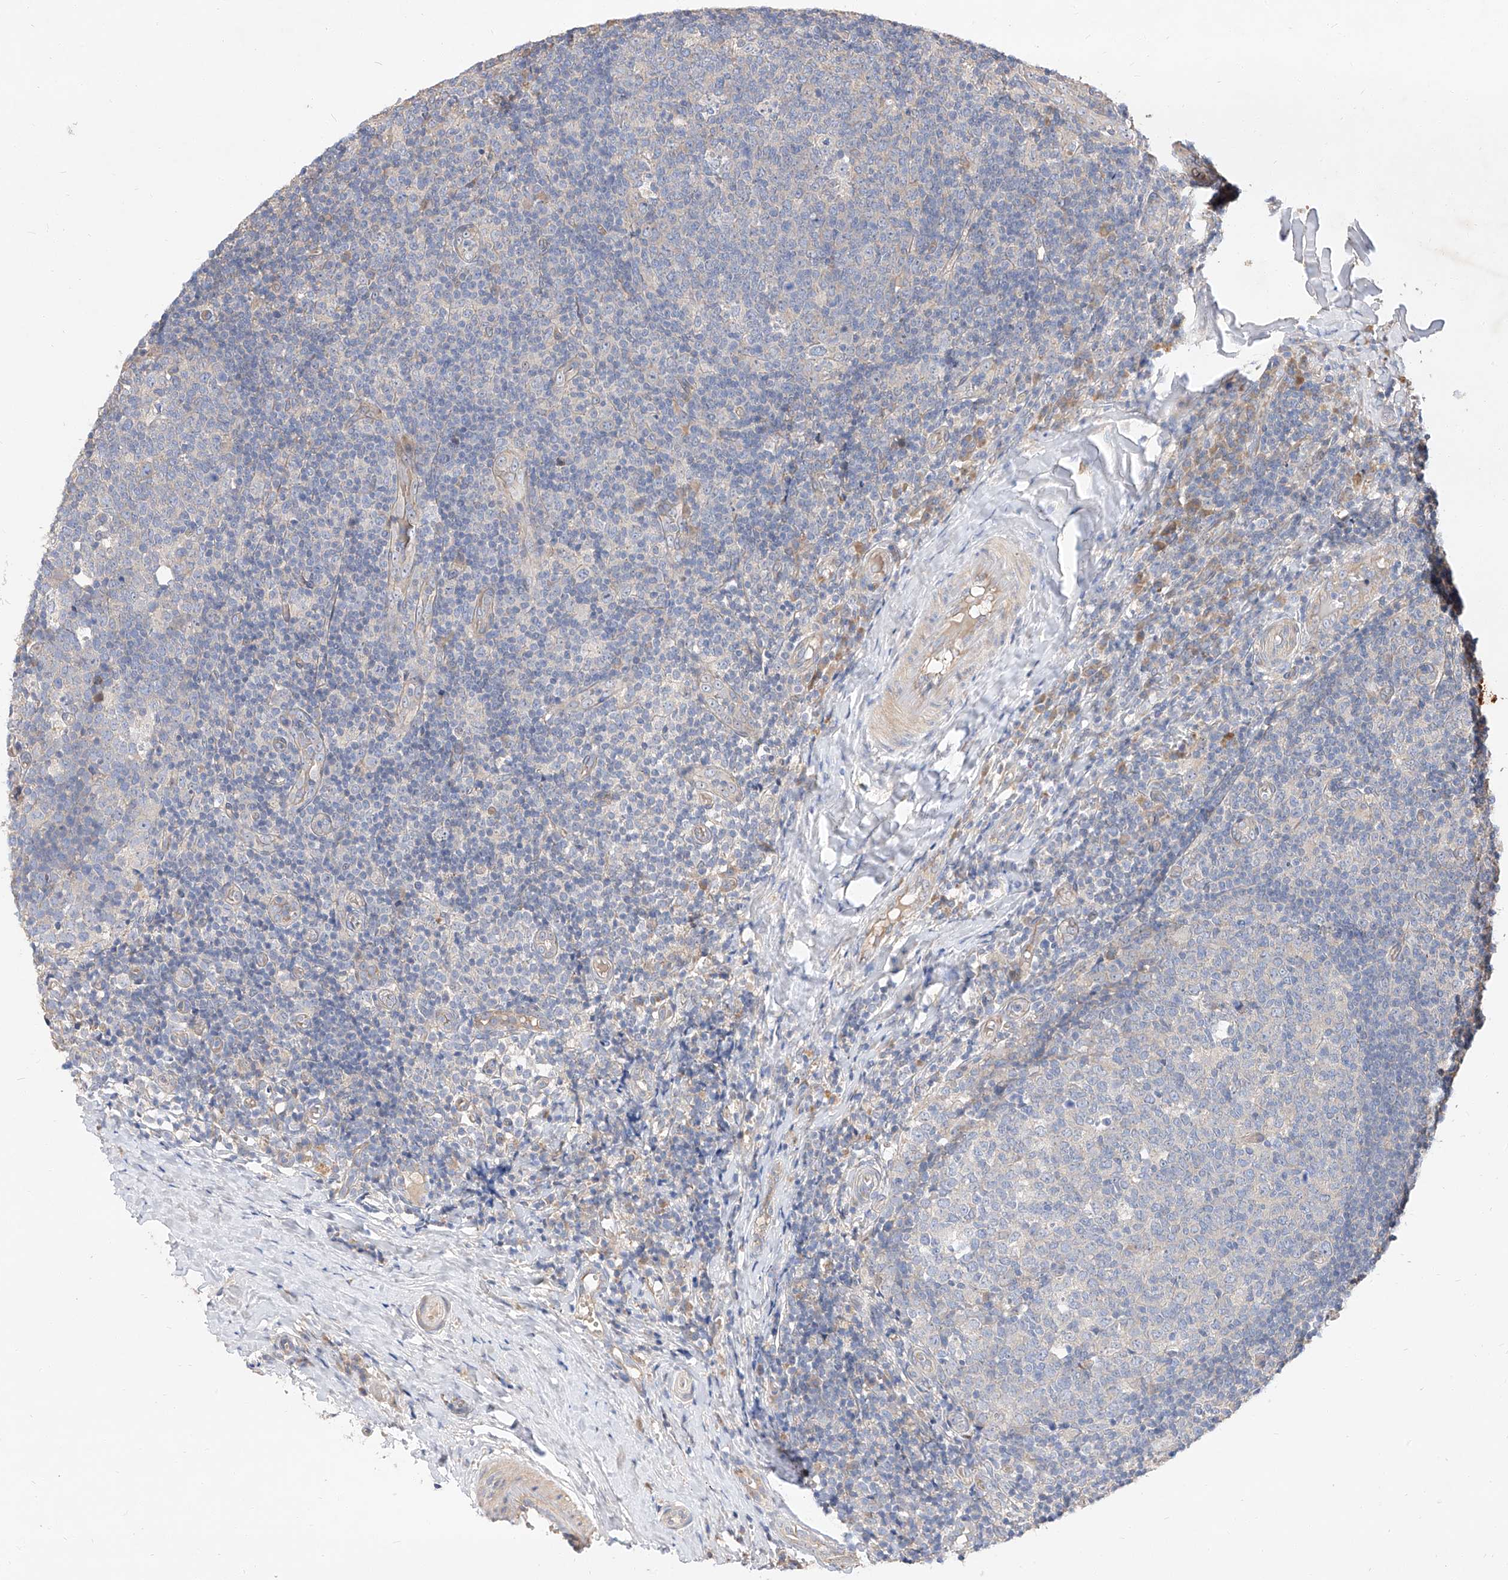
{"staining": {"intensity": "negative", "quantity": "none", "location": "none"}, "tissue": "tonsil", "cell_type": "Germinal center cells", "image_type": "normal", "snomed": [{"axis": "morphology", "description": "Normal tissue, NOS"}, {"axis": "topography", "description": "Tonsil"}], "caption": "High power microscopy image of an immunohistochemistry histopathology image of benign tonsil, revealing no significant positivity in germinal center cells.", "gene": "DIRAS3", "patient": {"sex": "female", "age": 19}}